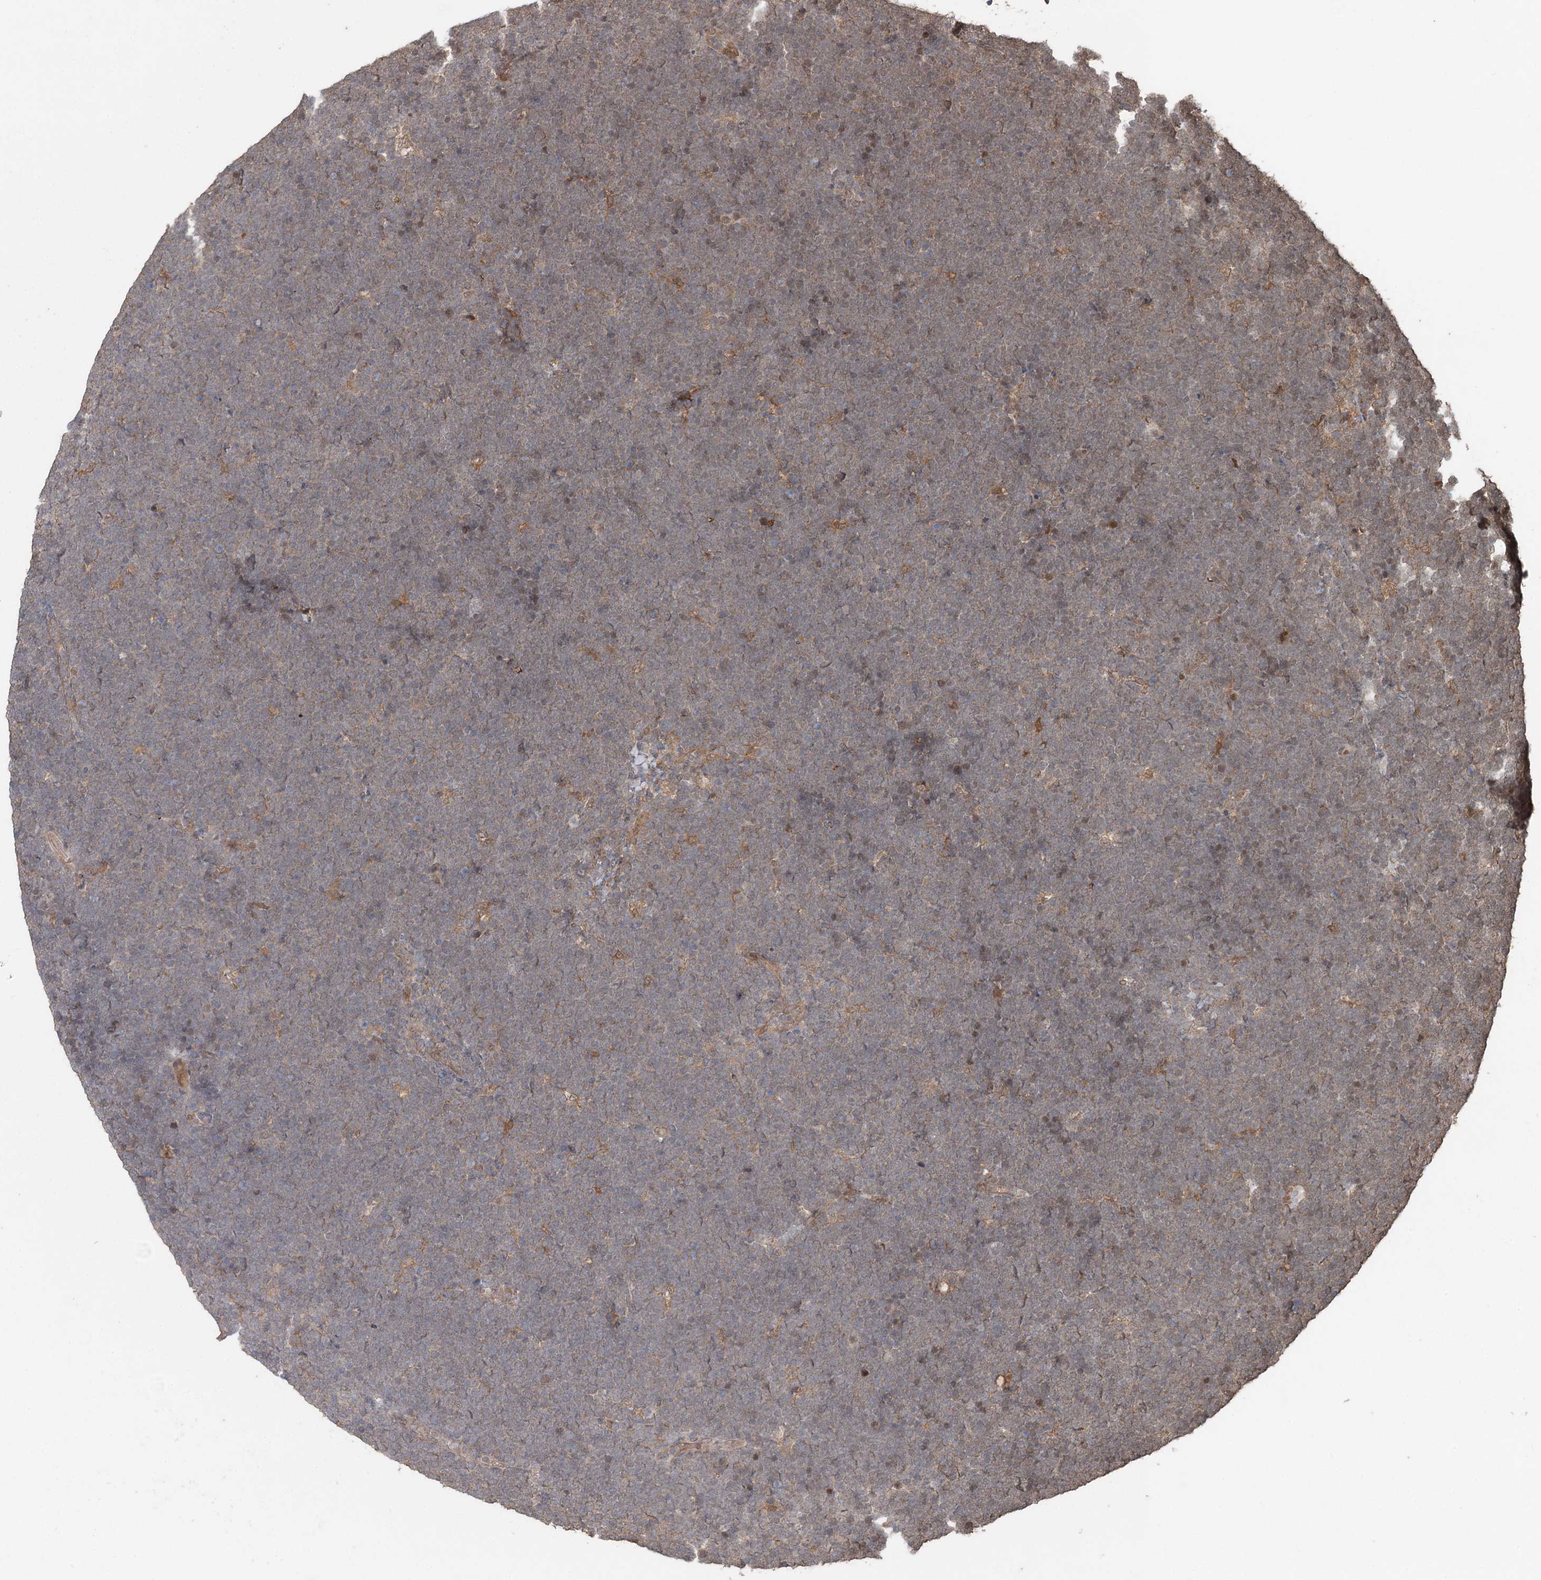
{"staining": {"intensity": "weak", "quantity": "25%-75%", "location": "cytoplasmic/membranous"}, "tissue": "lymphoma", "cell_type": "Tumor cells", "image_type": "cancer", "snomed": [{"axis": "morphology", "description": "Malignant lymphoma, non-Hodgkin's type, High grade"}, {"axis": "topography", "description": "Lymph node"}], "caption": "Immunohistochemistry (IHC) image of neoplastic tissue: high-grade malignant lymphoma, non-Hodgkin's type stained using IHC shows low levels of weak protein expression localized specifically in the cytoplasmic/membranous of tumor cells, appearing as a cytoplasmic/membranous brown color.", "gene": "FBXO7", "patient": {"sex": "male", "age": 13}}